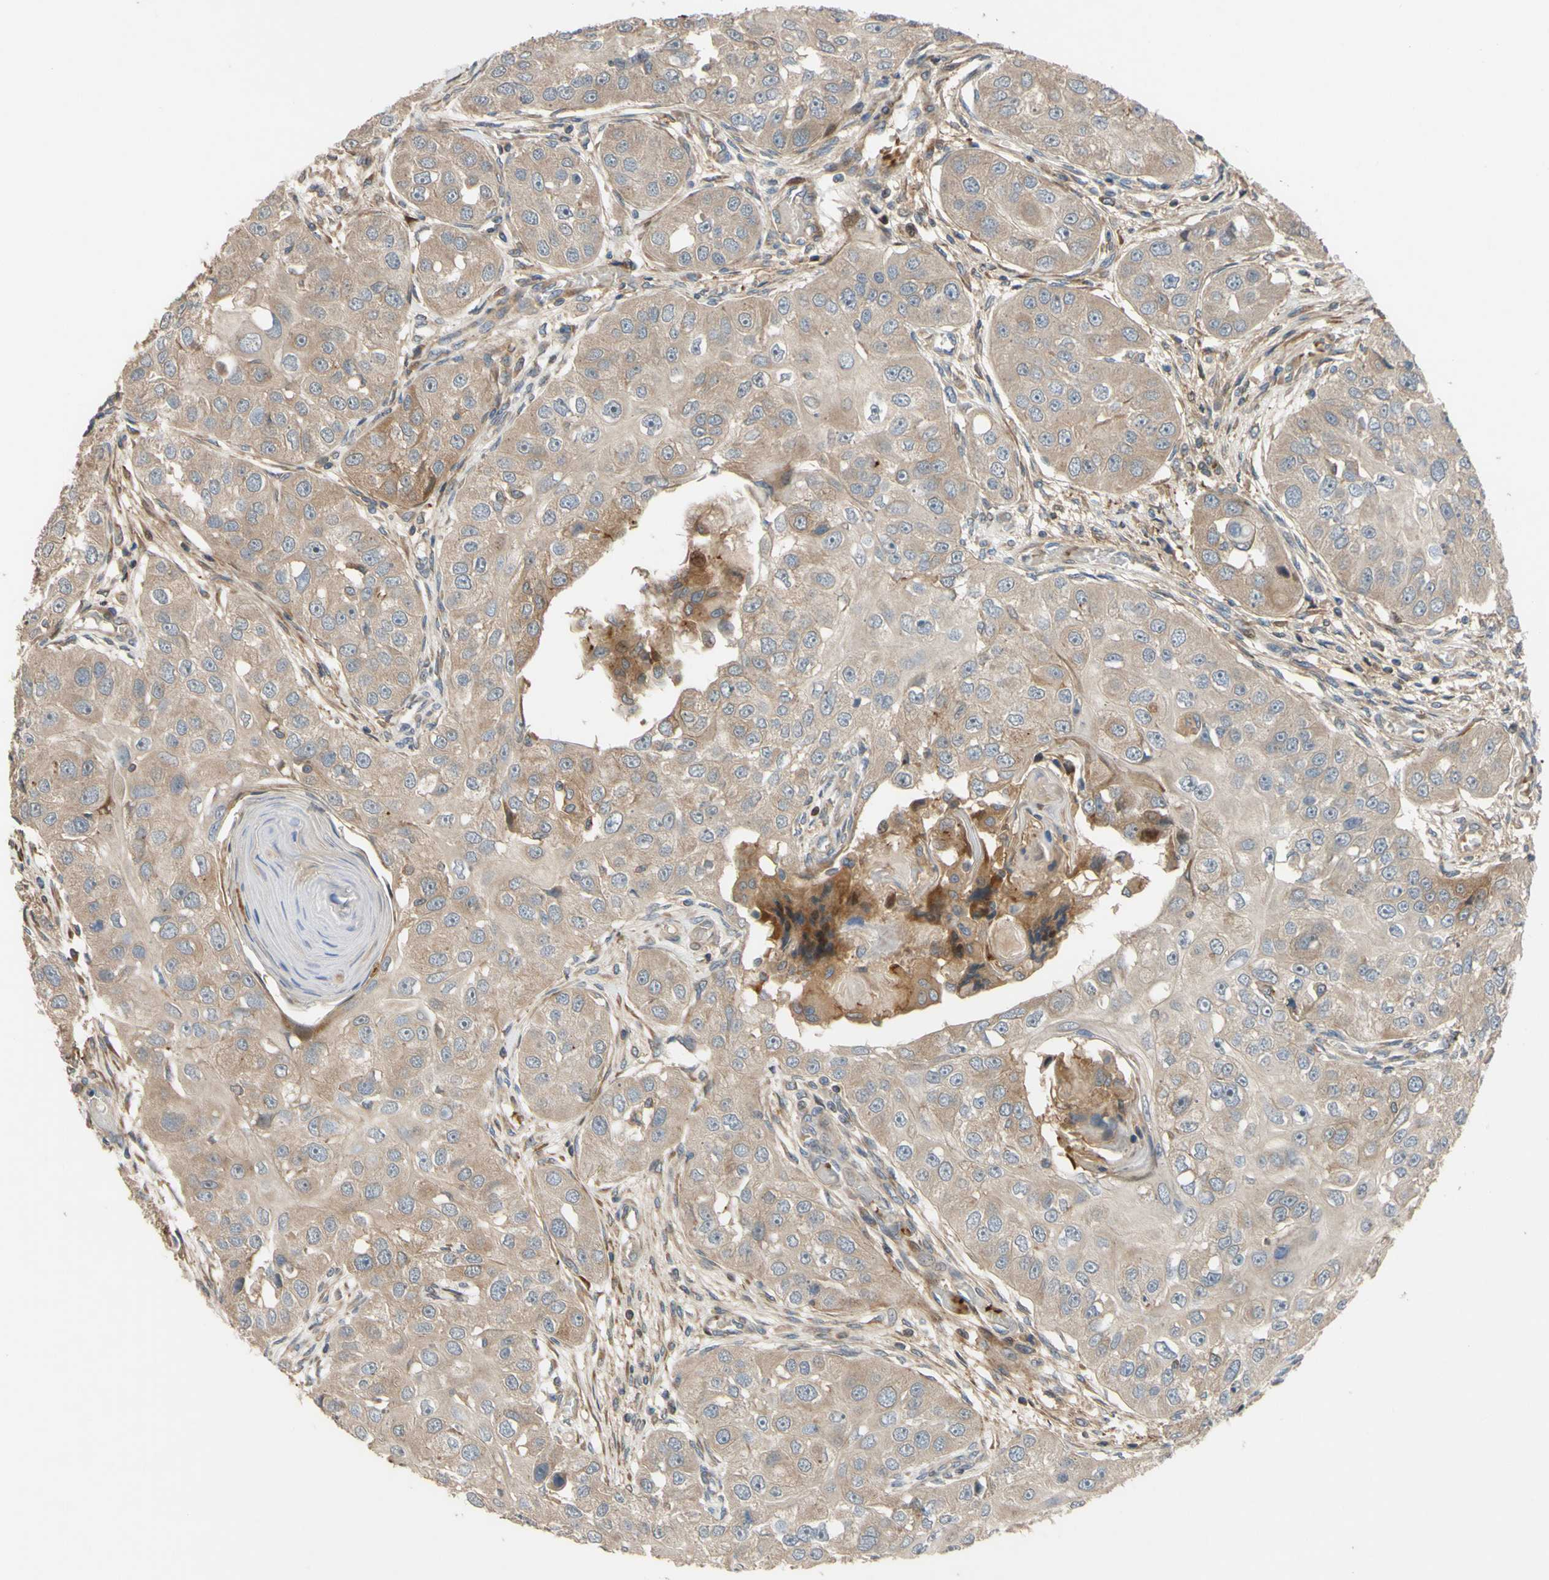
{"staining": {"intensity": "weak", "quantity": ">75%", "location": "cytoplasmic/membranous"}, "tissue": "head and neck cancer", "cell_type": "Tumor cells", "image_type": "cancer", "snomed": [{"axis": "morphology", "description": "Normal tissue, NOS"}, {"axis": "morphology", "description": "Squamous cell carcinoma, NOS"}, {"axis": "topography", "description": "Skeletal muscle"}, {"axis": "topography", "description": "Head-Neck"}], "caption": "Immunohistochemical staining of squamous cell carcinoma (head and neck) demonstrates low levels of weak cytoplasmic/membranous protein staining in approximately >75% of tumor cells. The staining was performed using DAB (3,3'-diaminobenzidine), with brown indicating positive protein expression. Nuclei are stained blue with hematoxylin.", "gene": "SPTLC1", "patient": {"sex": "male", "age": 51}}